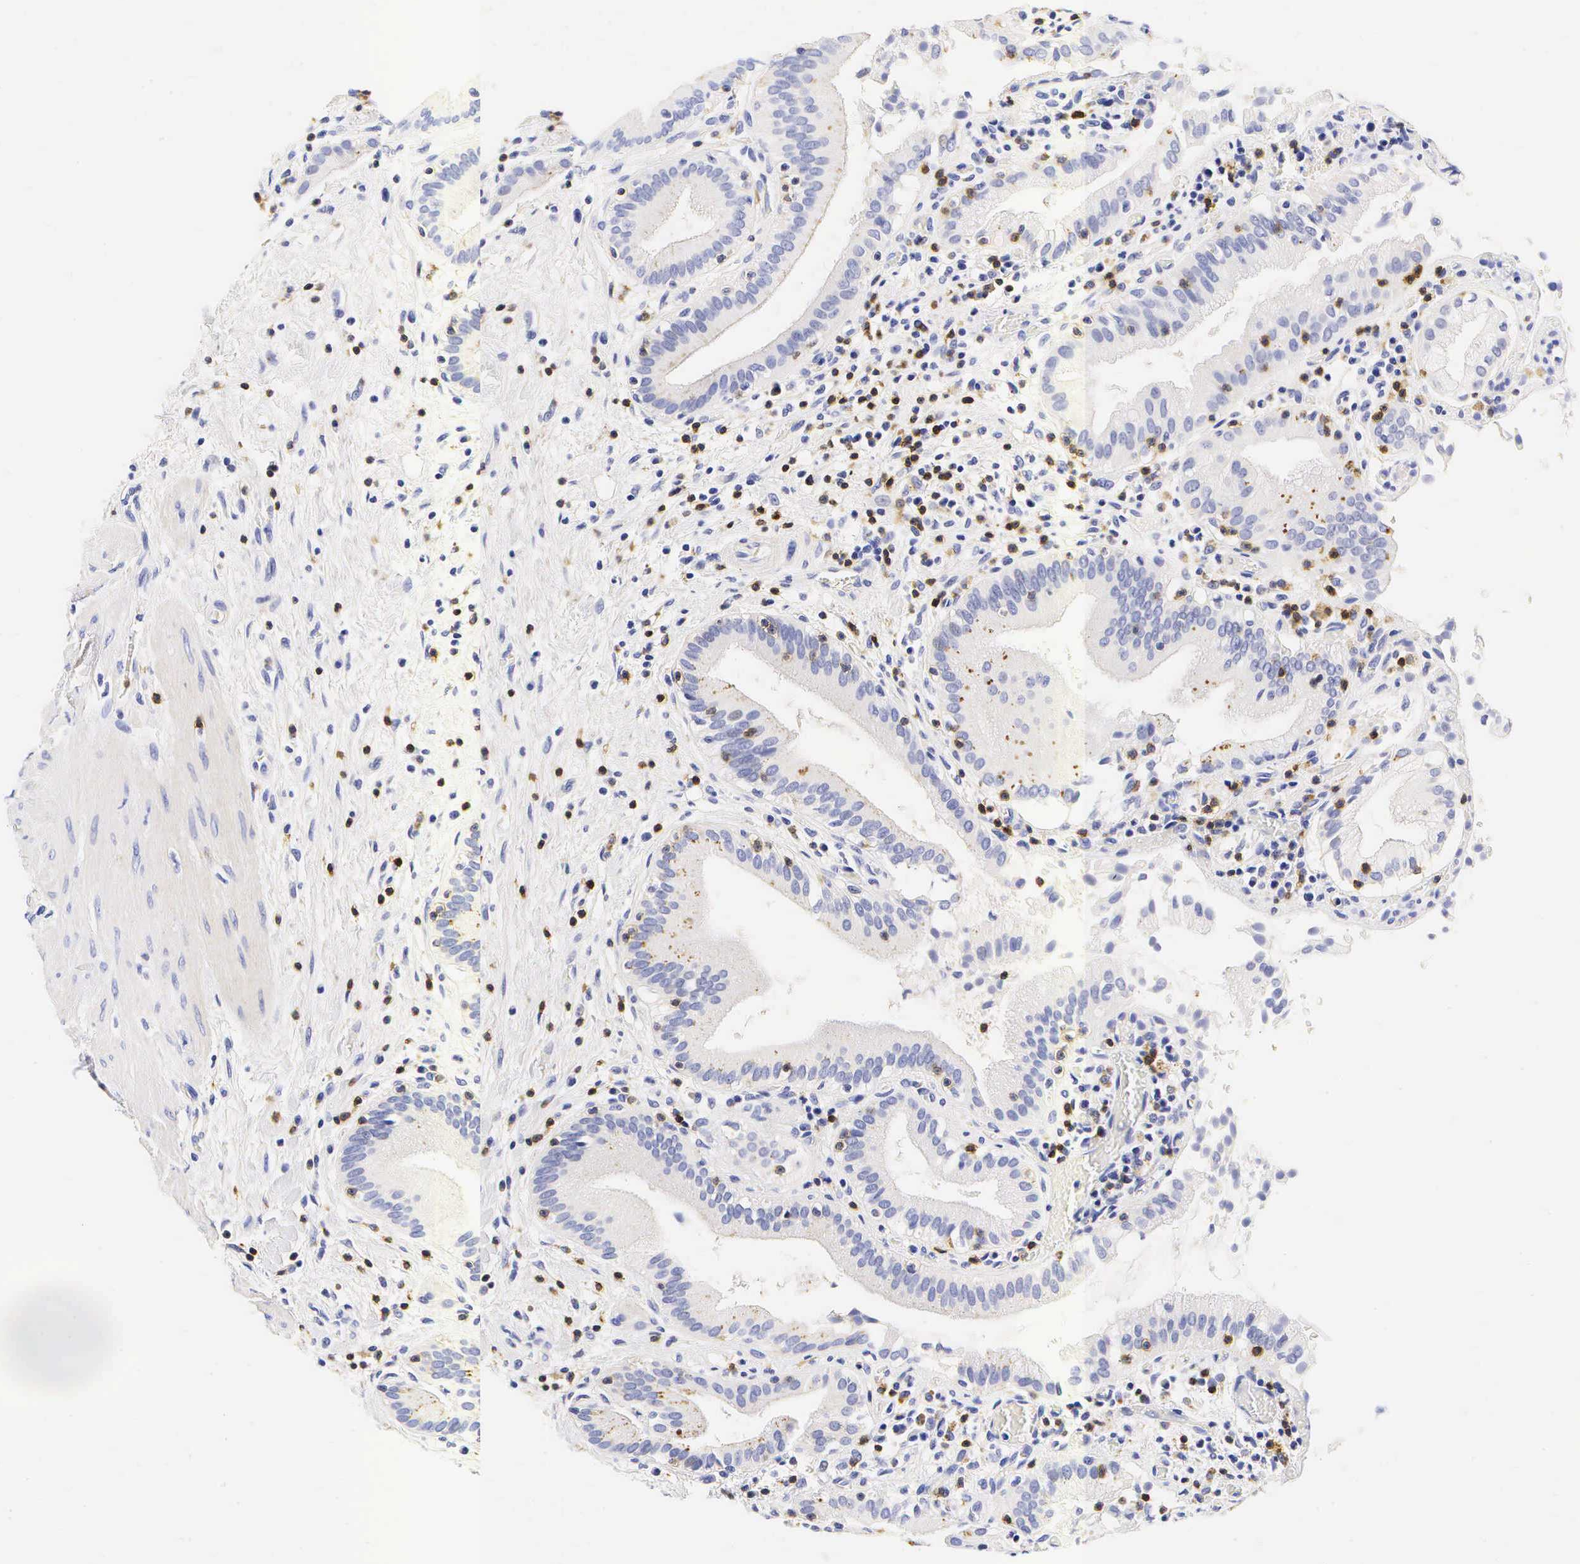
{"staining": {"intensity": "negative", "quantity": "none", "location": "none"}, "tissue": "gallbladder", "cell_type": "Glandular cells", "image_type": "normal", "snomed": [{"axis": "morphology", "description": "Normal tissue, NOS"}, {"axis": "topography", "description": "Gallbladder"}], "caption": "Immunohistochemical staining of normal human gallbladder exhibits no significant expression in glandular cells.", "gene": "CD3E", "patient": {"sex": "male", "age": 73}}